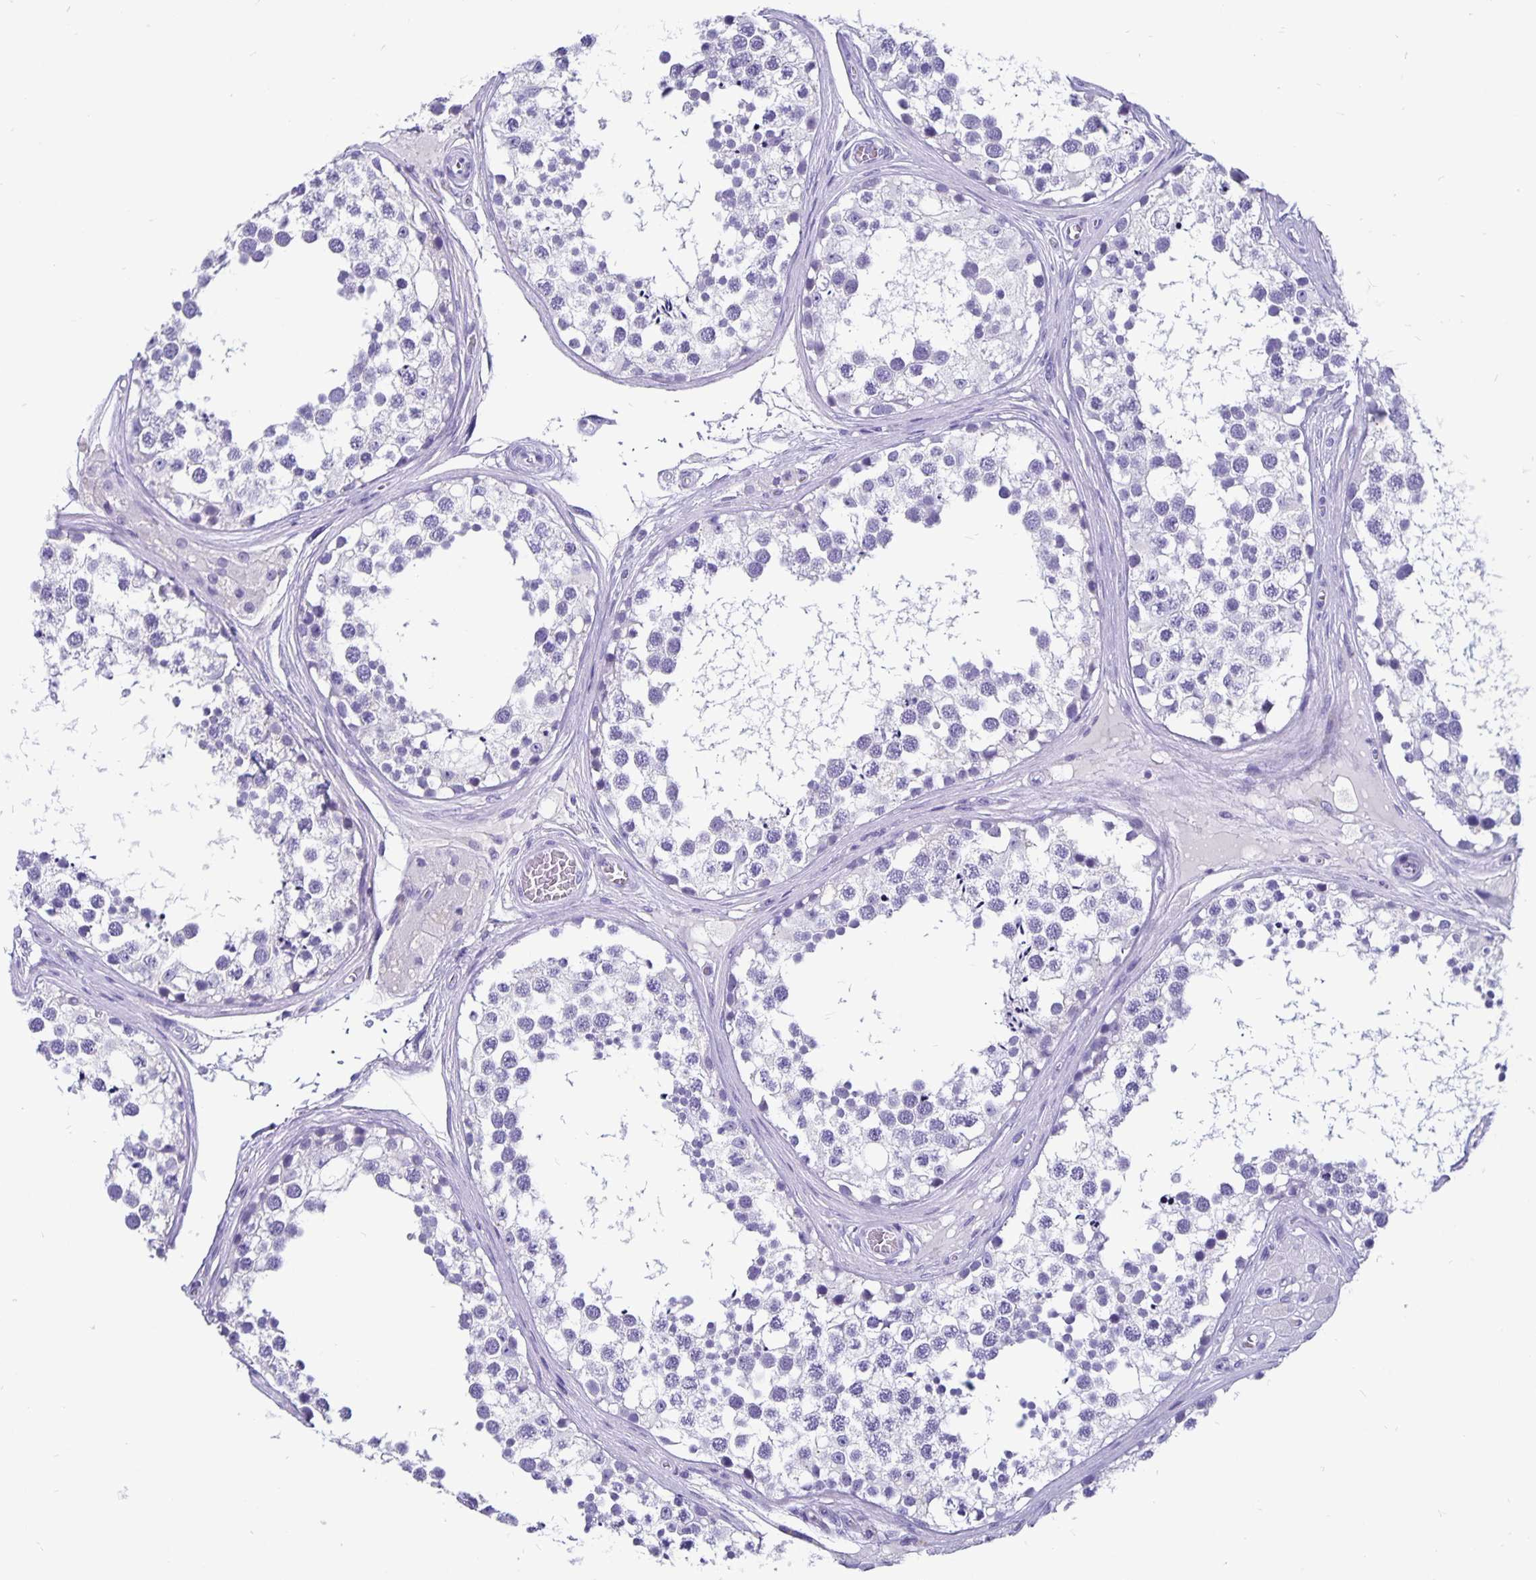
{"staining": {"intensity": "negative", "quantity": "none", "location": "none"}, "tissue": "testis", "cell_type": "Cells in seminiferous ducts", "image_type": "normal", "snomed": [{"axis": "morphology", "description": "Normal tissue, NOS"}, {"axis": "morphology", "description": "Seminoma, NOS"}, {"axis": "topography", "description": "Testis"}], "caption": "There is no significant positivity in cells in seminiferous ducts of testis. (Immunohistochemistry (ihc), brightfield microscopy, high magnification).", "gene": "ODF3B", "patient": {"sex": "male", "age": 65}}